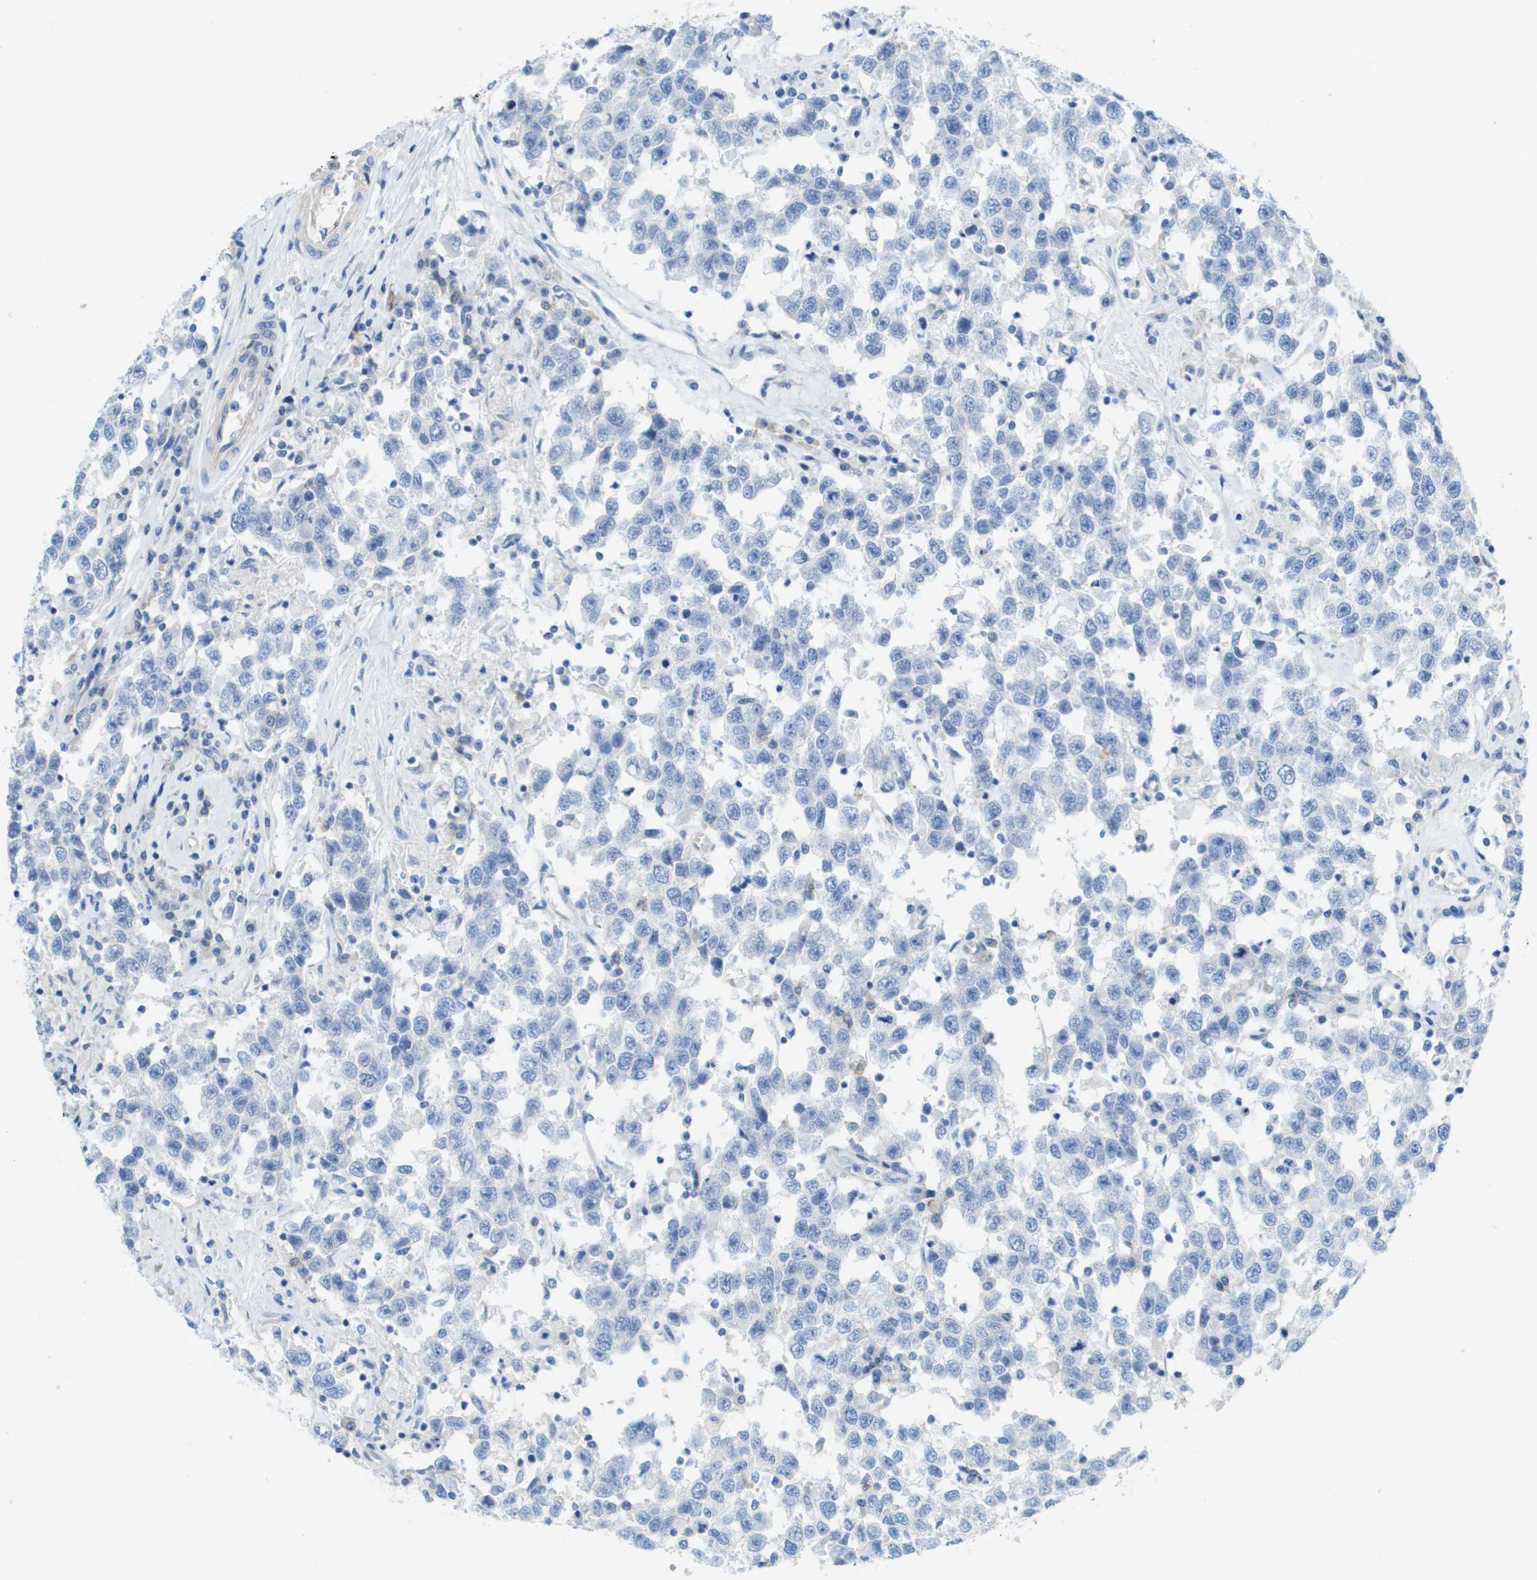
{"staining": {"intensity": "negative", "quantity": "none", "location": "none"}, "tissue": "testis cancer", "cell_type": "Tumor cells", "image_type": "cancer", "snomed": [{"axis": "morphology", "description": "Seminoma, NOS"}, {"axis": "topography", "description": "Testis"}], "caption": "The histopathology image reveals no staining of tumor cells in testis cancer (seminoma).", "gene": "CD46", "patient": {"sex": "male", "age": 41}}